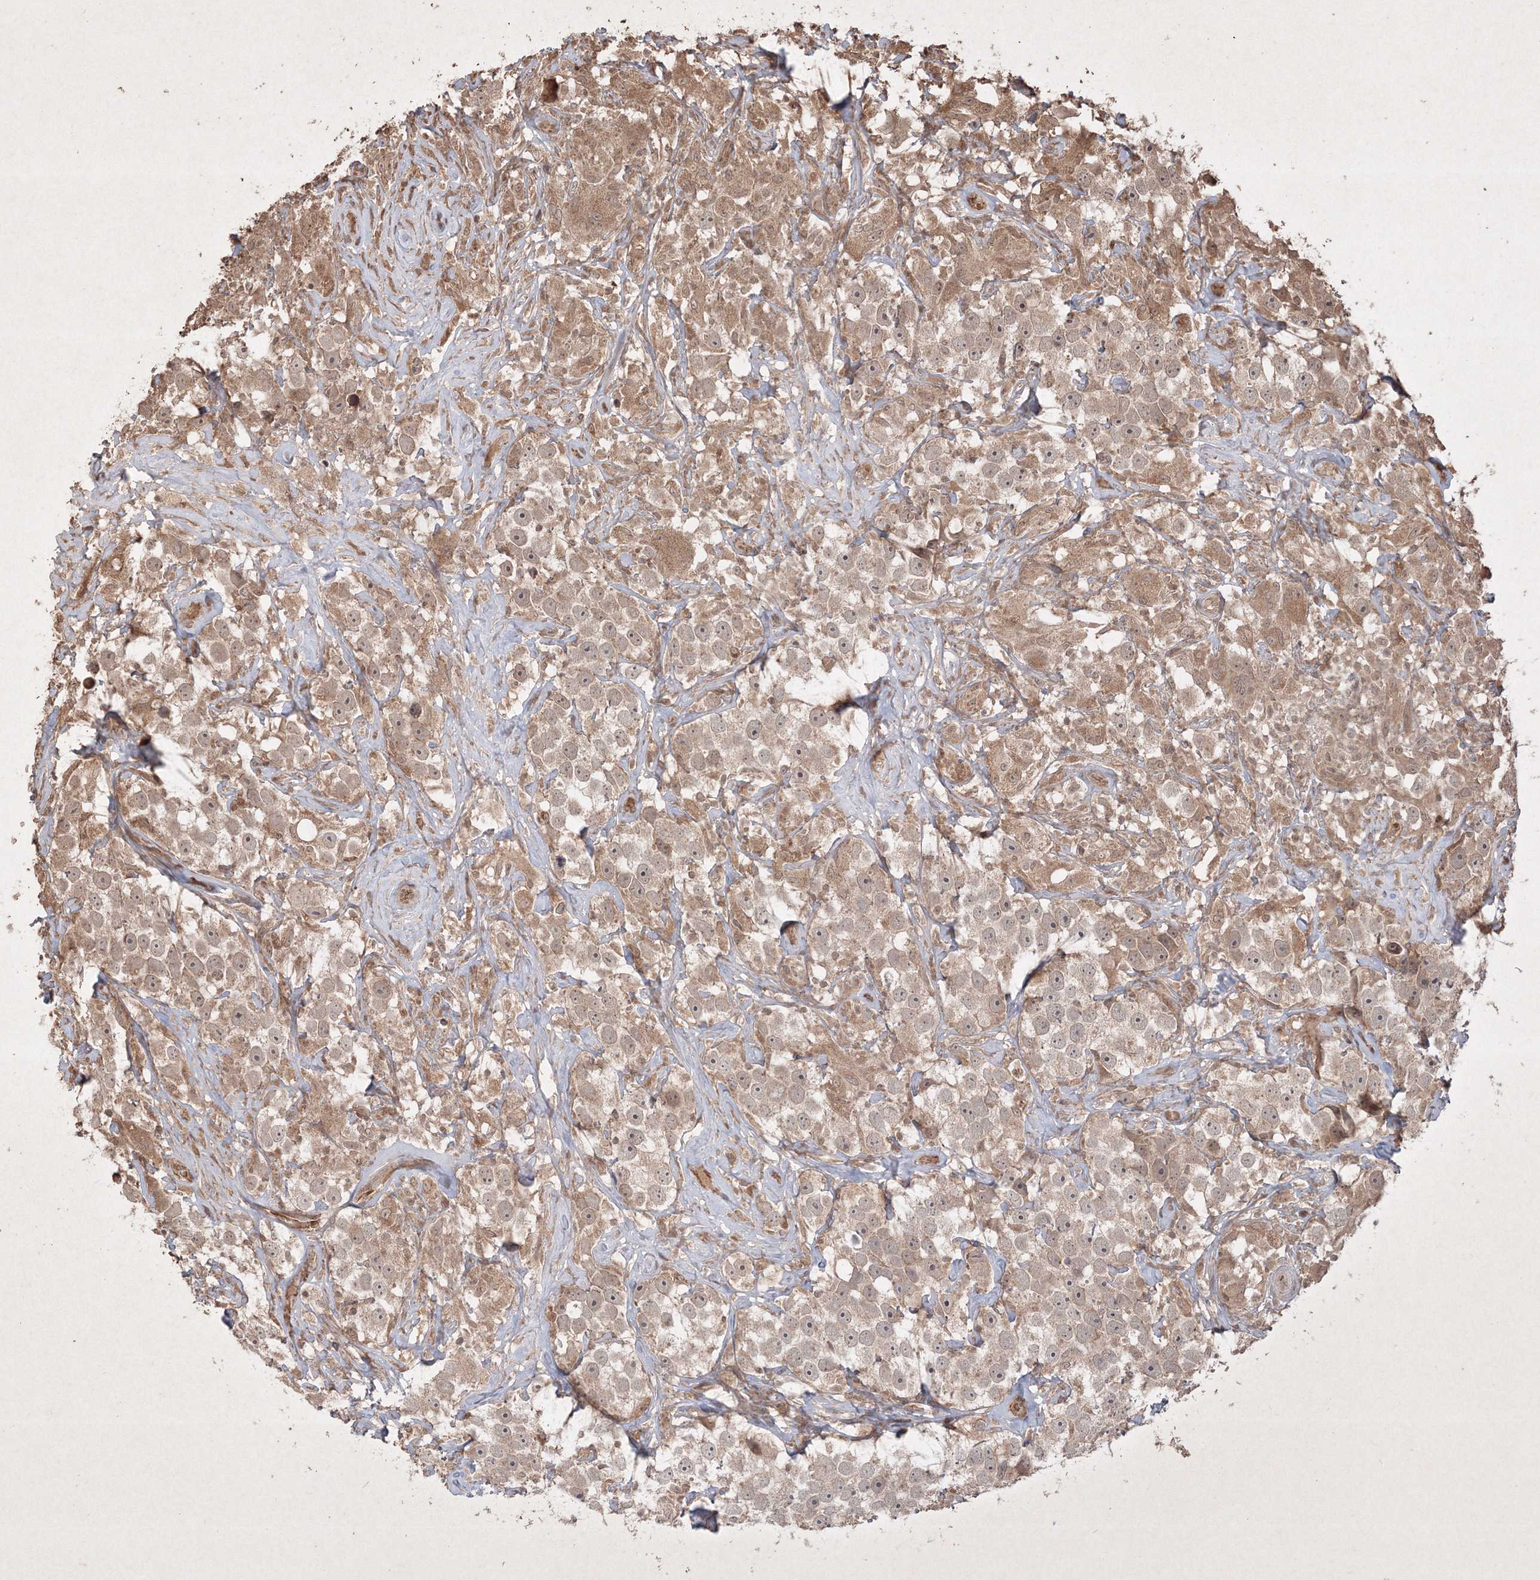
{"staining": {"intensity": "weak", "quantity": ">75%", "location": "cytoplasmic/membranous"}, "tissue": "testis cancer", "cell_type": "Tumor cells", "image_type": "cancer", "snomed": [{"axis": "morphology", "description": "Seminoma, NOS"}, {"axis": "topography", "description": "Testis"}], "caption": "A brown stain highlights weak cytoplasmic/membranous staining of a protein in testis seminoma tumor cells.", "gene": "PELI3", "patient": {"sex": "male", "age": 49}}